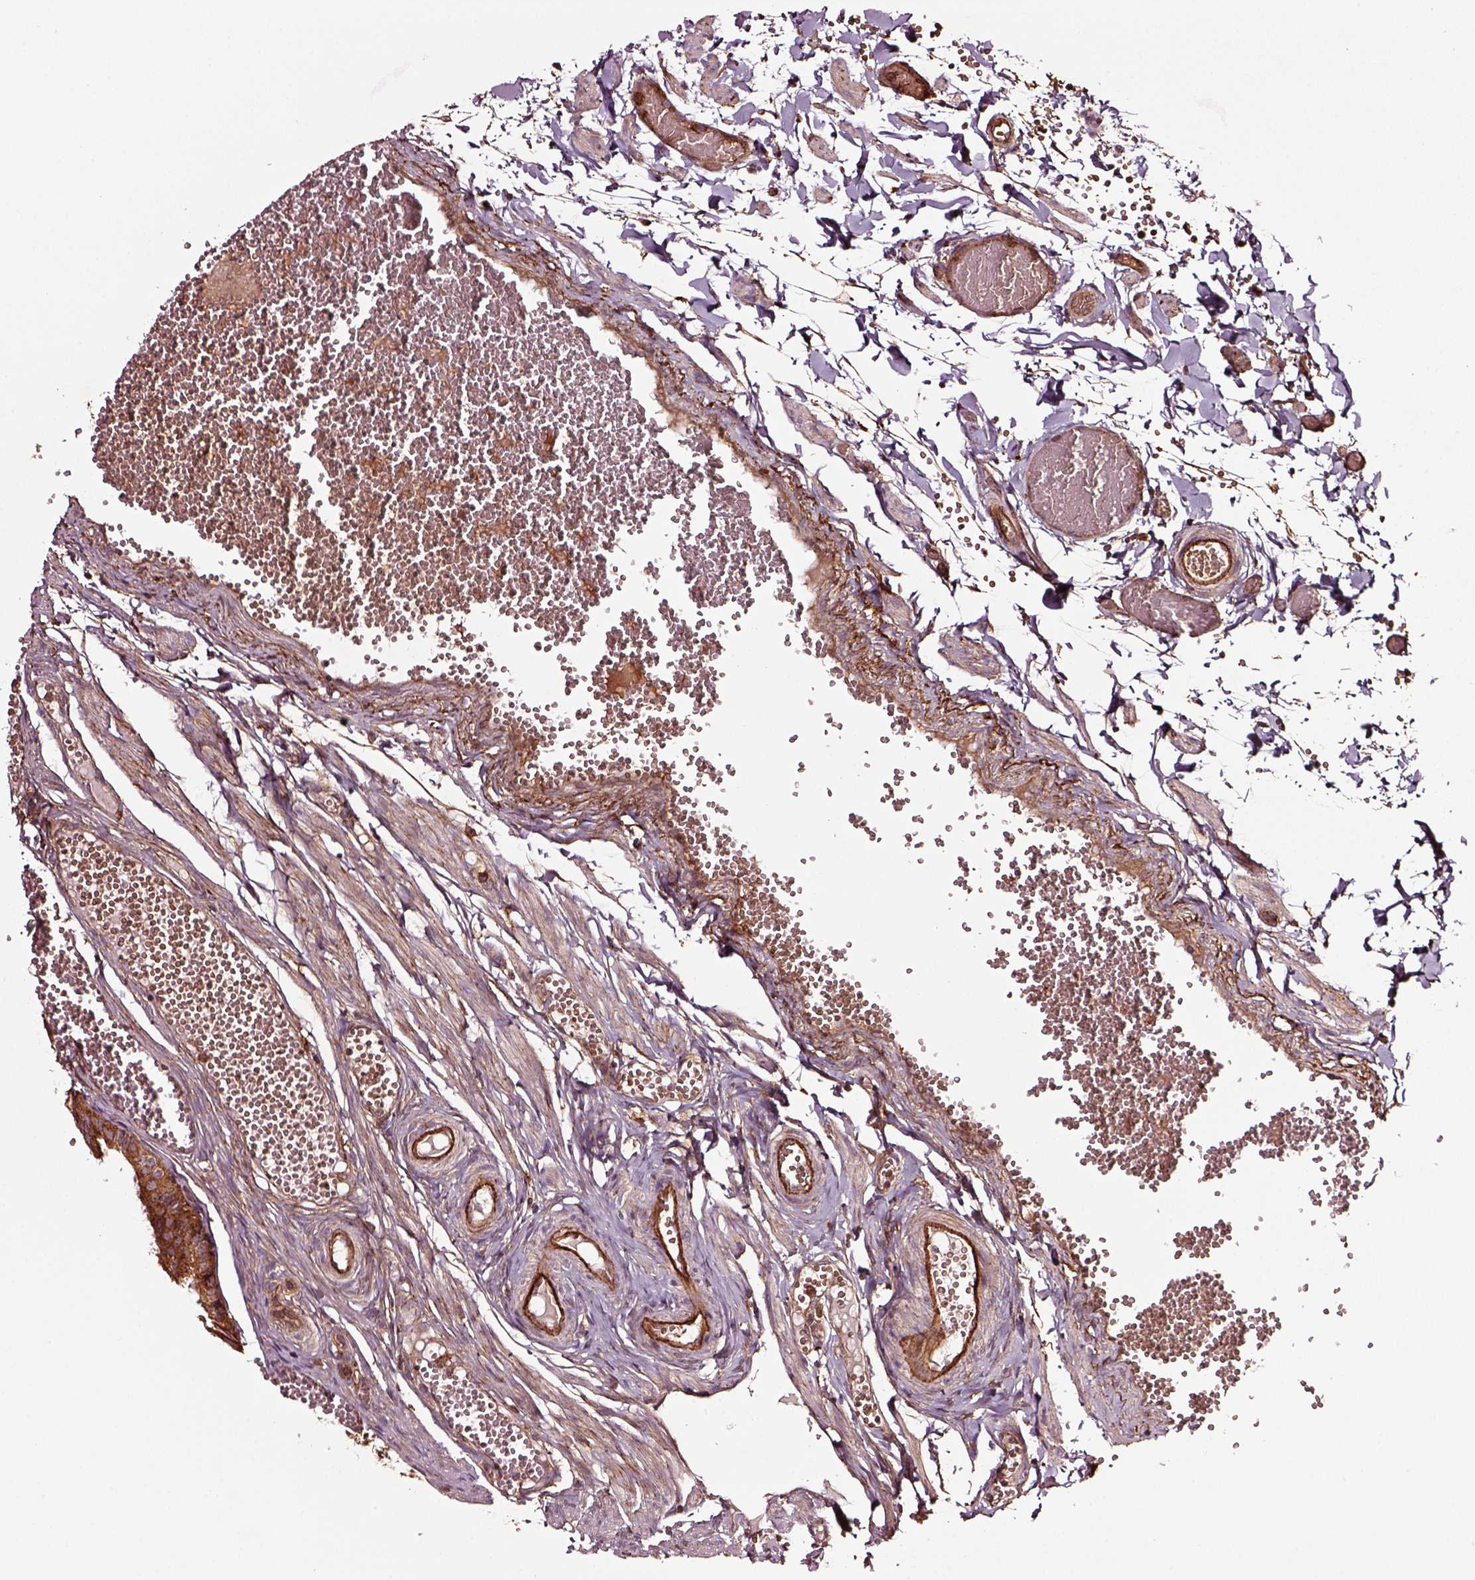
{"staining": {"intensity": "strong", "quantity": "25%-75%", "location": "cytoplasmic/membranous"}, "tissue": "fallopian tube", "cell_type": "Glandular cells", "image_type": "normal", "snomed": [{"axis": "morphology", "description": "Normal tissue, NOS"}, {"axis": "topography", "description": "Fallopian tube"}], "caption": "DAB (3,3'-diaminobenzidine) immunohistochemical staining of unremarkable human fallopian tube displays strong cytoplasmic/membranous protein expression in about 25%-75% of glandular cells.", "gene": "WASHC2A", "patient": {"sex": "female", "age": 25}}